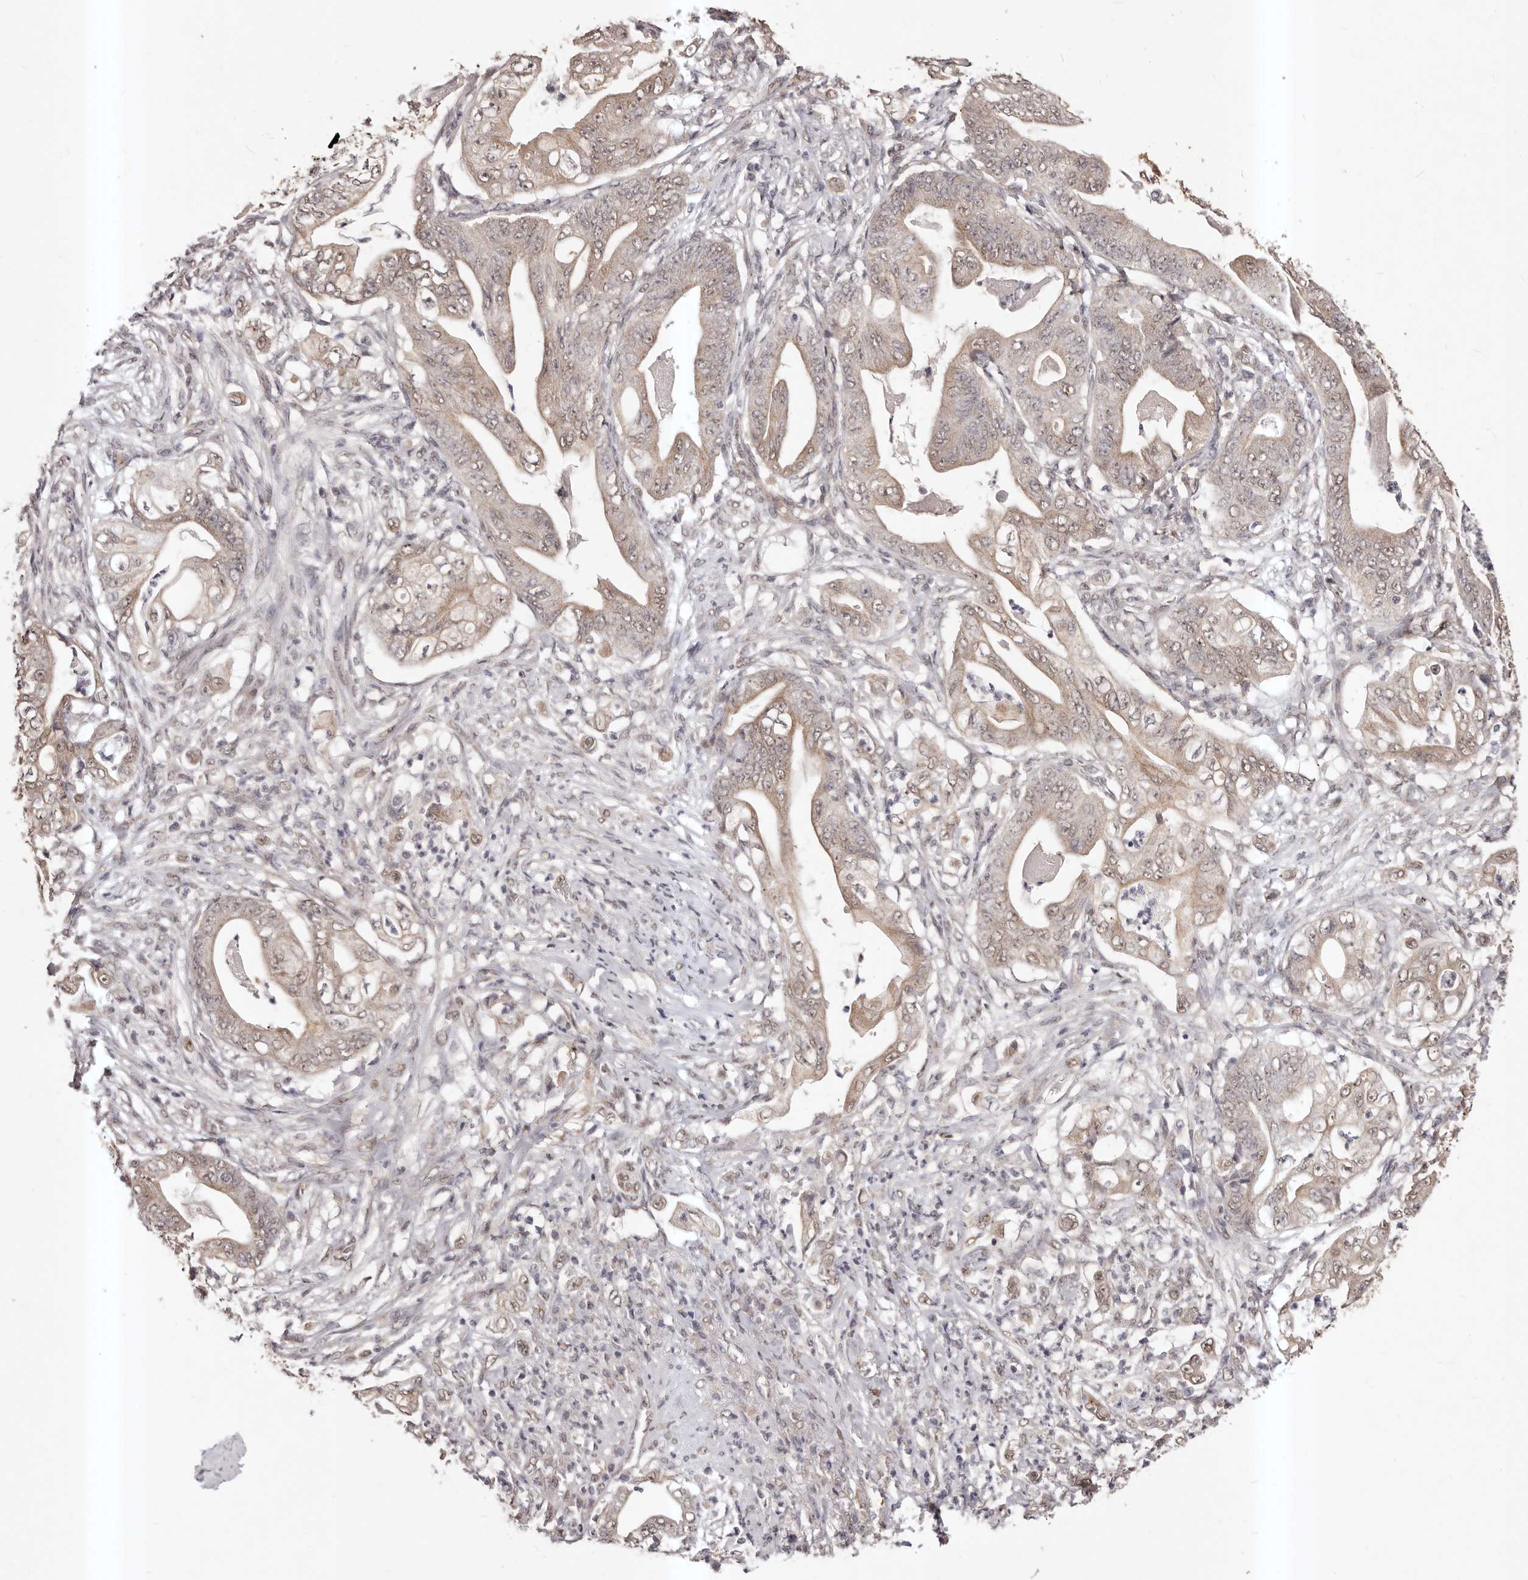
{"staining": {"intensity": "weak", "quantity": ">75%", "location": "cytoplasmic/membranous,nuclear"}, "tissue": "stomach cancer", "cell_type": "Tumor cells", "image_type": "cancer", "snomed": [{"axis": "morphology", "description": "Adenocarcinoma, NOS"}, {"axis": "topography", "description": "Stomach"}], "caption": "Tumor cells show low levels of weak cytoplasmic/membranous and nuclear expression in approximately >75% of cells in human adenocarcinoma (stomach).", "gene": "RPS6KA5", "patient": {"sex": "female", "age": 73}}